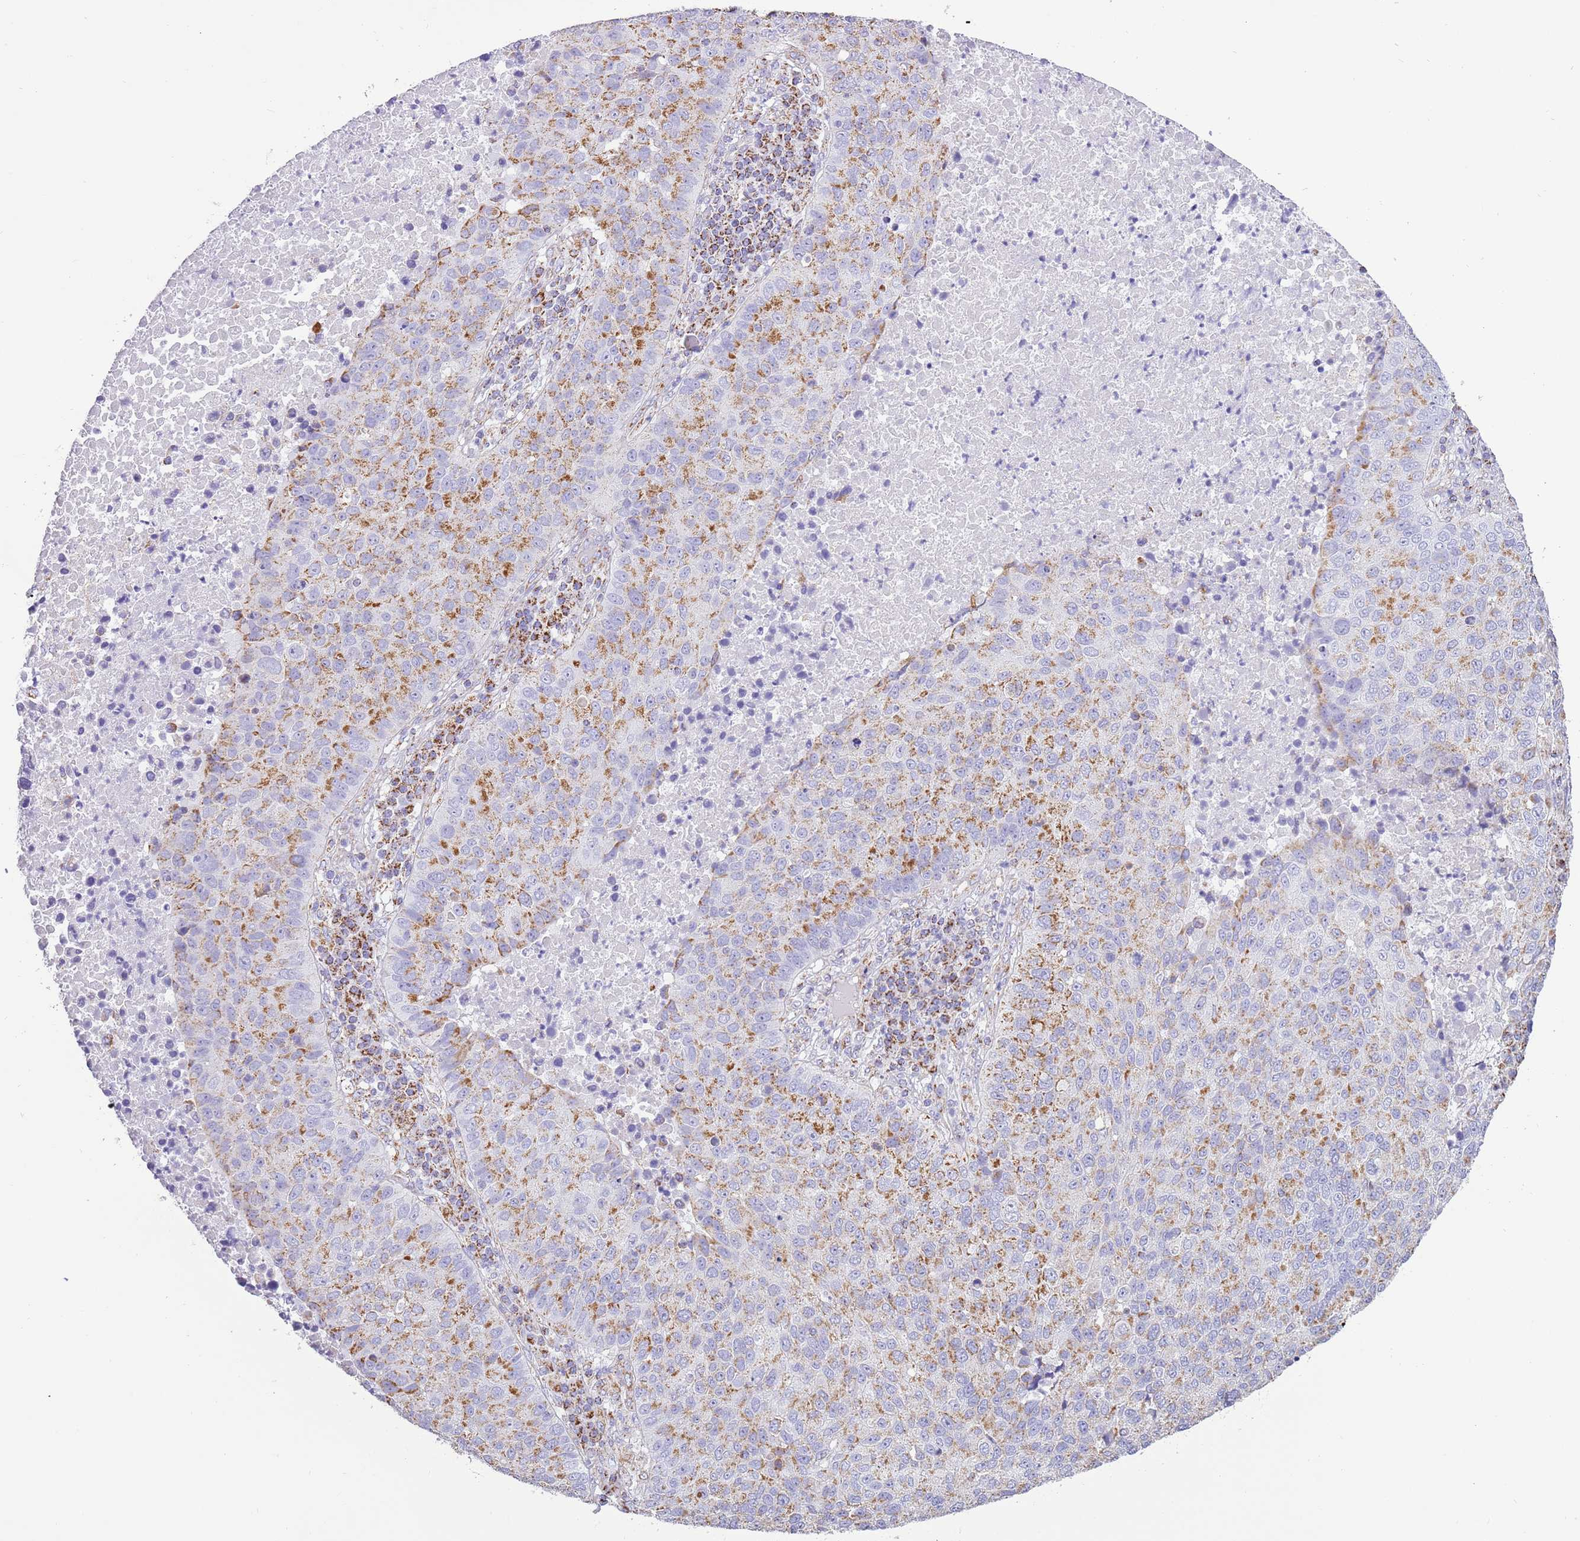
{"staining": {"intensity": "moderate", "quantity": ">75%", "location": "cytoplasmic/membranous"}, "tissue": "lung cancer", "cell_type": "Tumor cells", "image_type": "cancer", "snomed": [{"axis": "morphology", "description": "Squamous cell carcinoma, NOS"}, {"axis": "topography", "description": "Lung"}], "caption": "Immunohistochemical staining of human lung cancer (squamous cell carcinoma) exhibits moderate cytoplasmic/membranous protein expression in about >75% of tumor cells. (IHC, brightfield microscopy, high magnification).", "gene": "SUCLG2", "patient": {"sex": "male", "age": 73}}